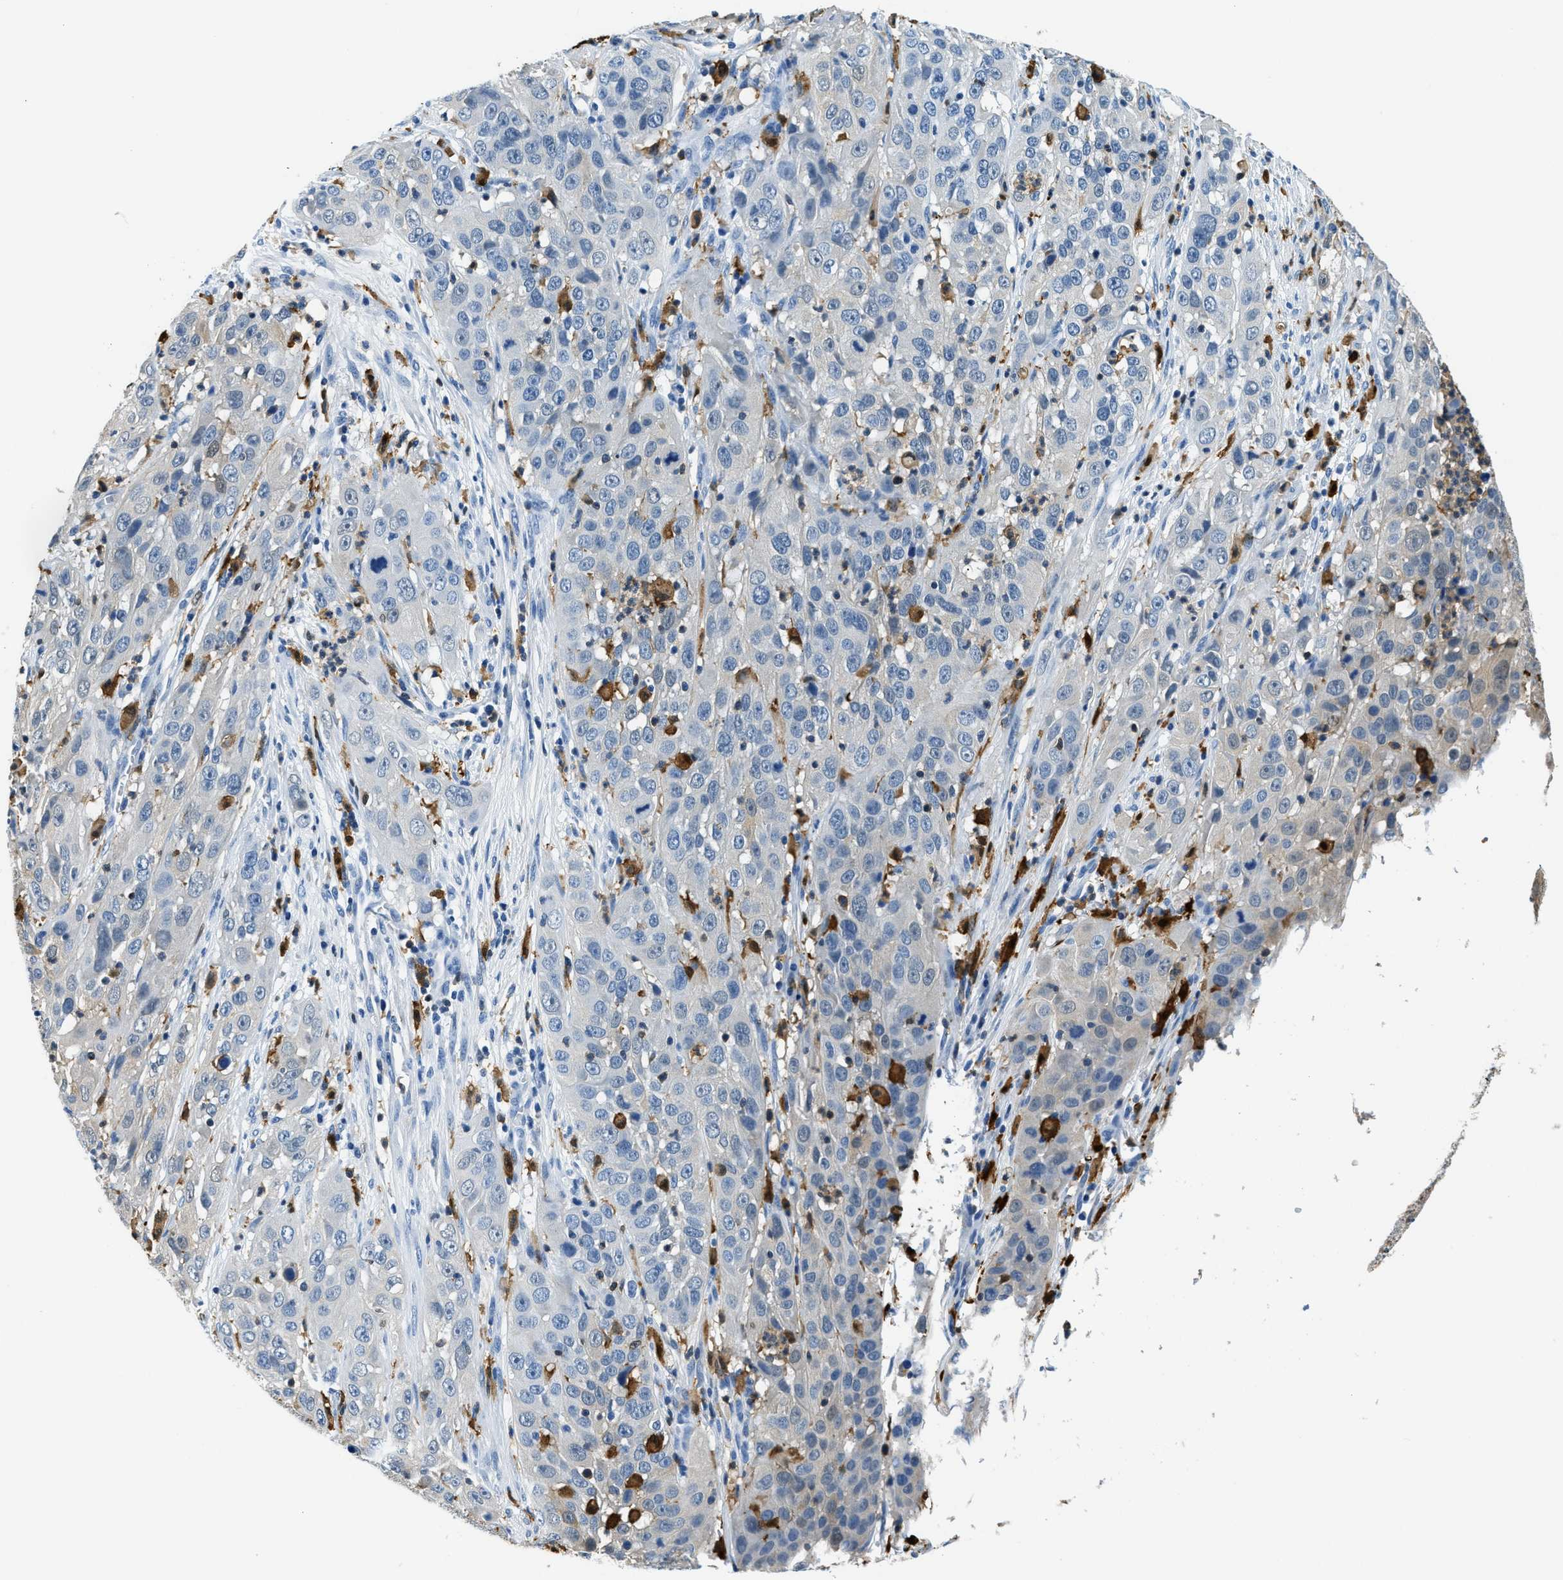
{"staining": {"intensity": "negative", "quantity": "none", "location": "none"}, "tissue": "cervical cancer", "cell_type": "Tumor cells", "image_type": "cancer", "snomed": [{"axis": "morphology", "description": "Squamous cell carcinoma, NOS"}, {"axis": "topography", "description": "Cervix"}], "caption": "Tumor cells show no significant expression in cervical cancer (squamous cell carcinoma).", "gene": "CAPG", "patient": {"sex": "female", "age": 32}}